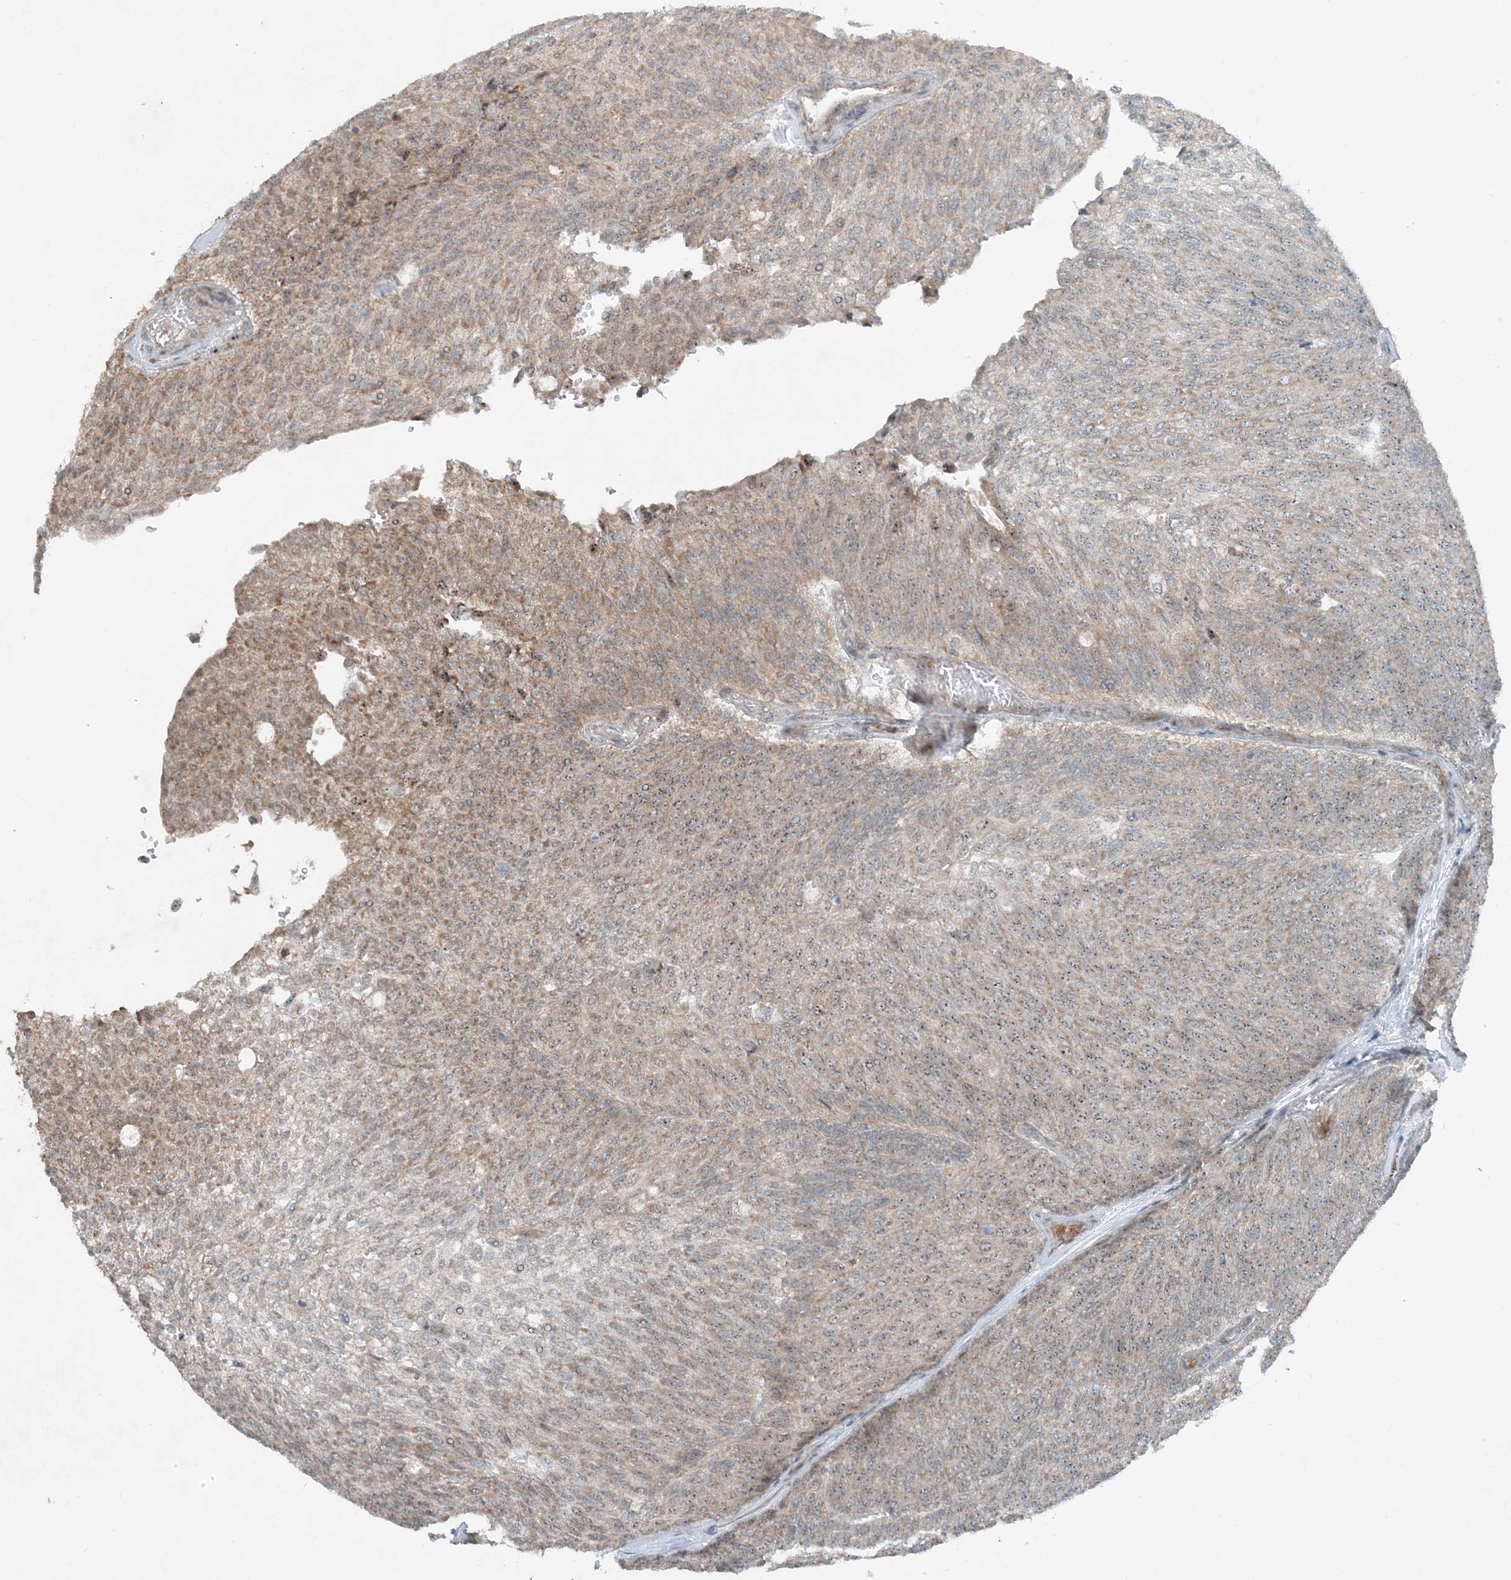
{"staining": {"intensity": "weak", "quantity": ">75%", "location": "cytoplasmic/membranous,nuclear"}, "tissue": "urothelial cancer", "cell_type": "Tumor cells", "image_type": "cancer", "snomed": [{"axis": "morphology", "description": "Urothelial carcinoma, Low grade"}, {"axis": "topography", "description": "Urinary bladder"}], "caption": "This is a micrograph of IHC staining of urothelial cancer, which shows weak staining in the cytoplasmic/membranous and nuclear of tumor cells.", "gene": "MITD1", "patient": {"sex": "female", "age": 79}}